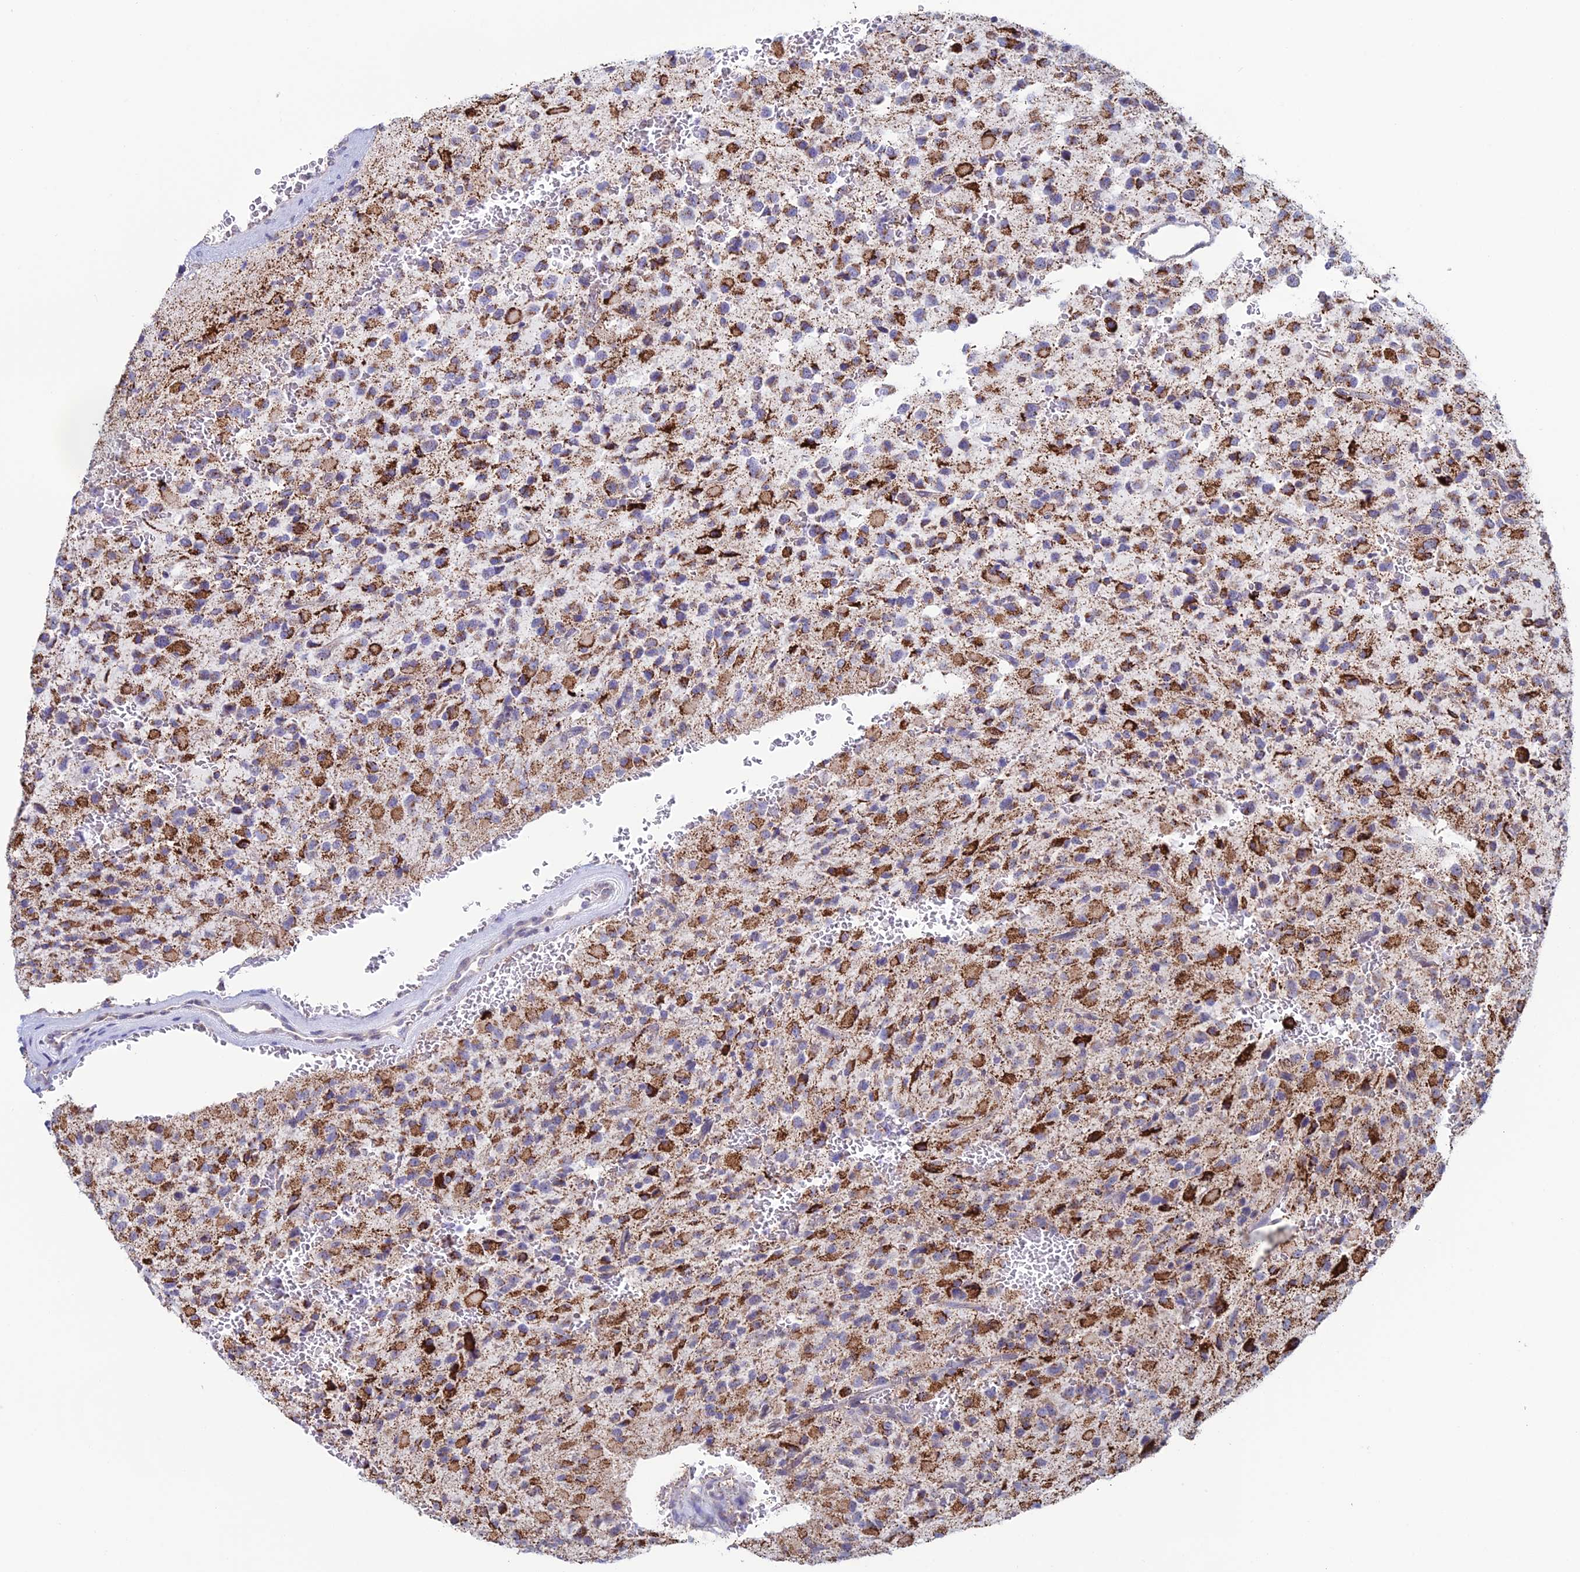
{"staining": {"intensity": "moderate", "quantity": ">75%", "location": "cytoplasmic/membranous"}, "tissue": "glioma", "cell_type": "Tumor cells", "image_type": "cancer", "snomed": [{"axis": "morphology", "description": "Glioma, malignant, High grade"}, {"axis": "topography", "description": "Brain"}], "caption": "A brown stain labels moderate cytoplasmic/membranous positivity of a protein in human glioma tumor cells.", "gene": "ZNG1B", "patient": {"sex": "male", "age": 34}}